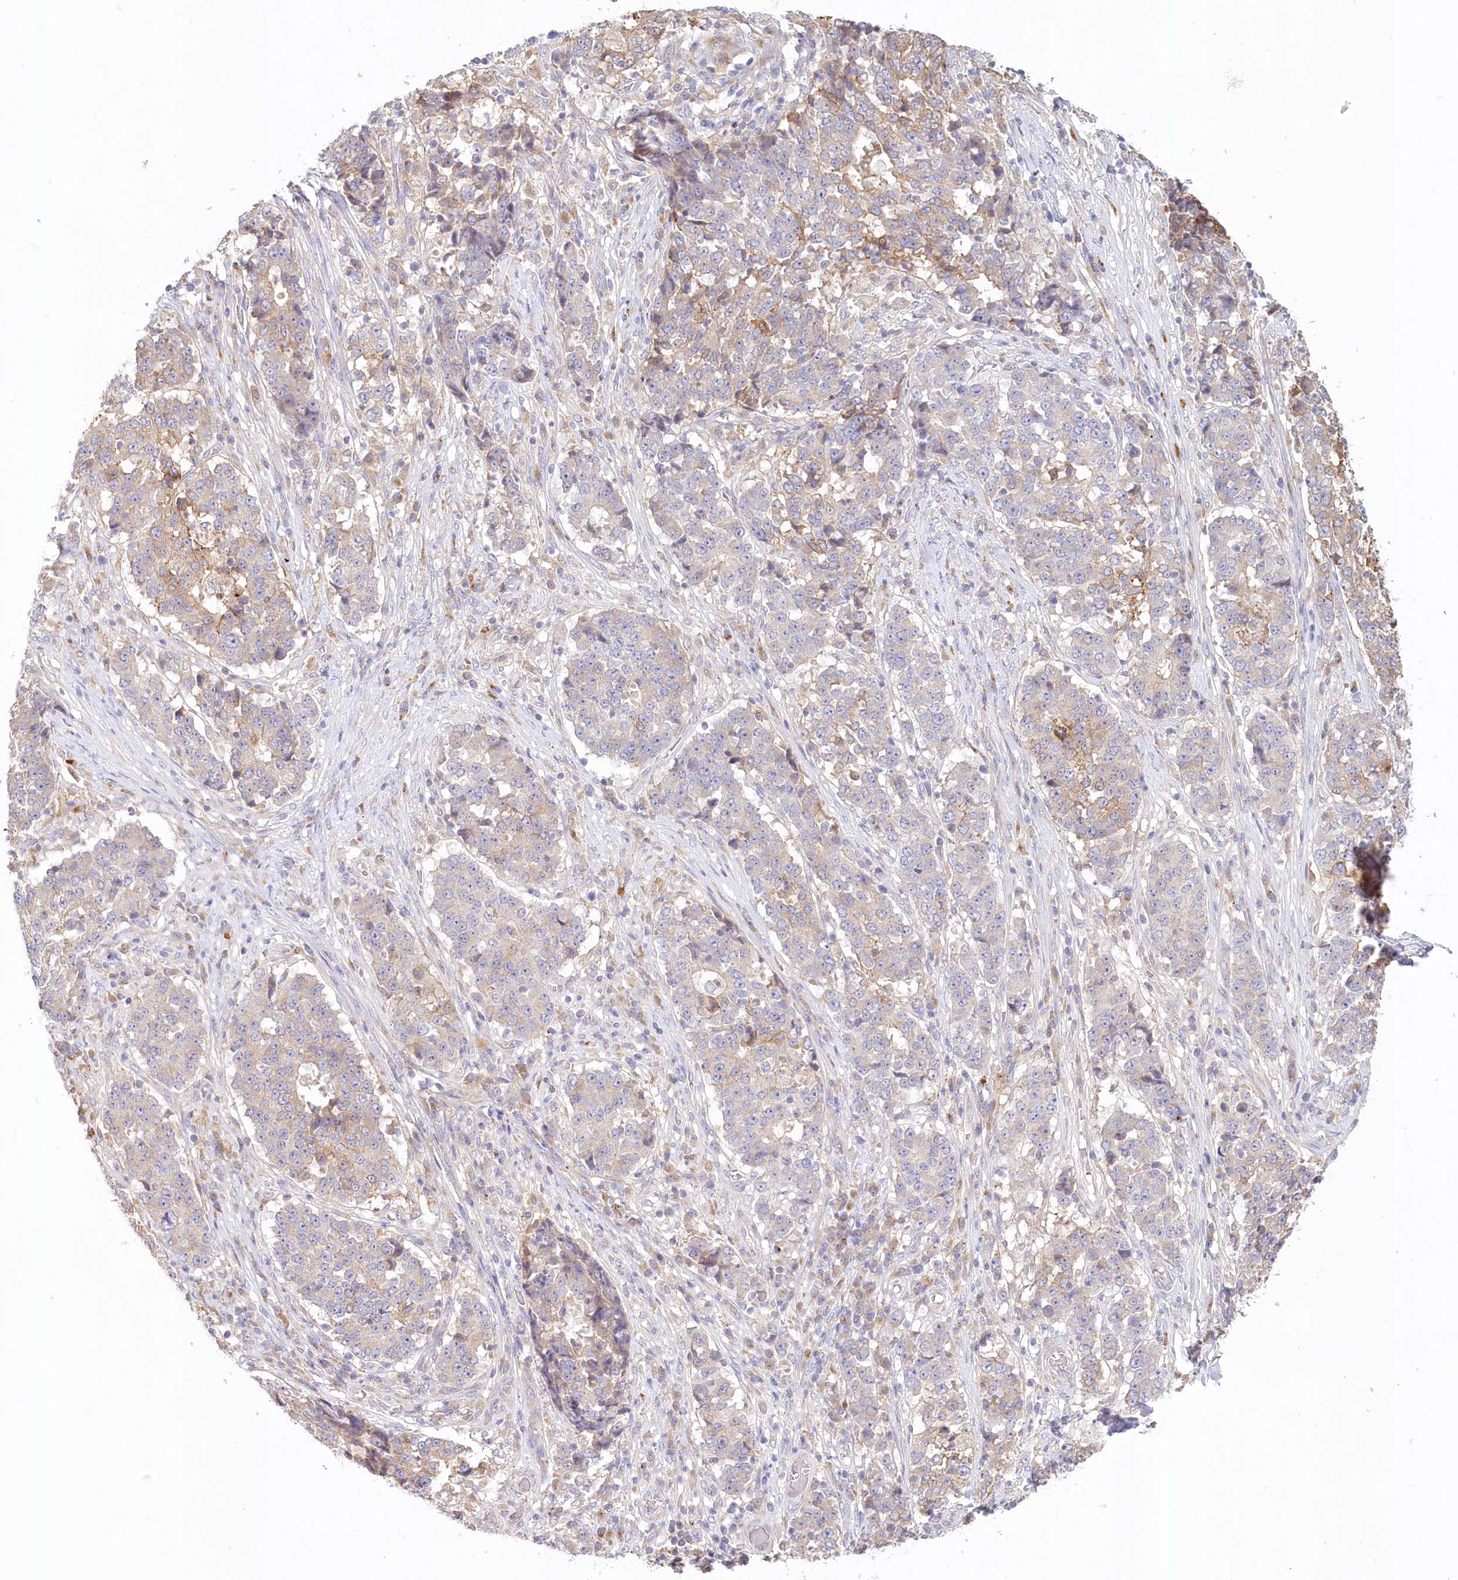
{"staining": {"intensity": "weak", "quantity": "<25%", "location": "cytoplasmic/membranous"}, "tissue": "stomach cancer", "cell_type": "Tumor cells", "image_type": "cancer", "snomed": [{"axis": "morphology", "description": "Adenocarcinoma, NOS"}, {"axis": "topography", "description": "Stomach"}], "caption": "Protein analysis of stomach cancer reveals no significant expression in tumor cells.", "gene": "VSIG1", "patient": {"sex": "male", "age": 59}}